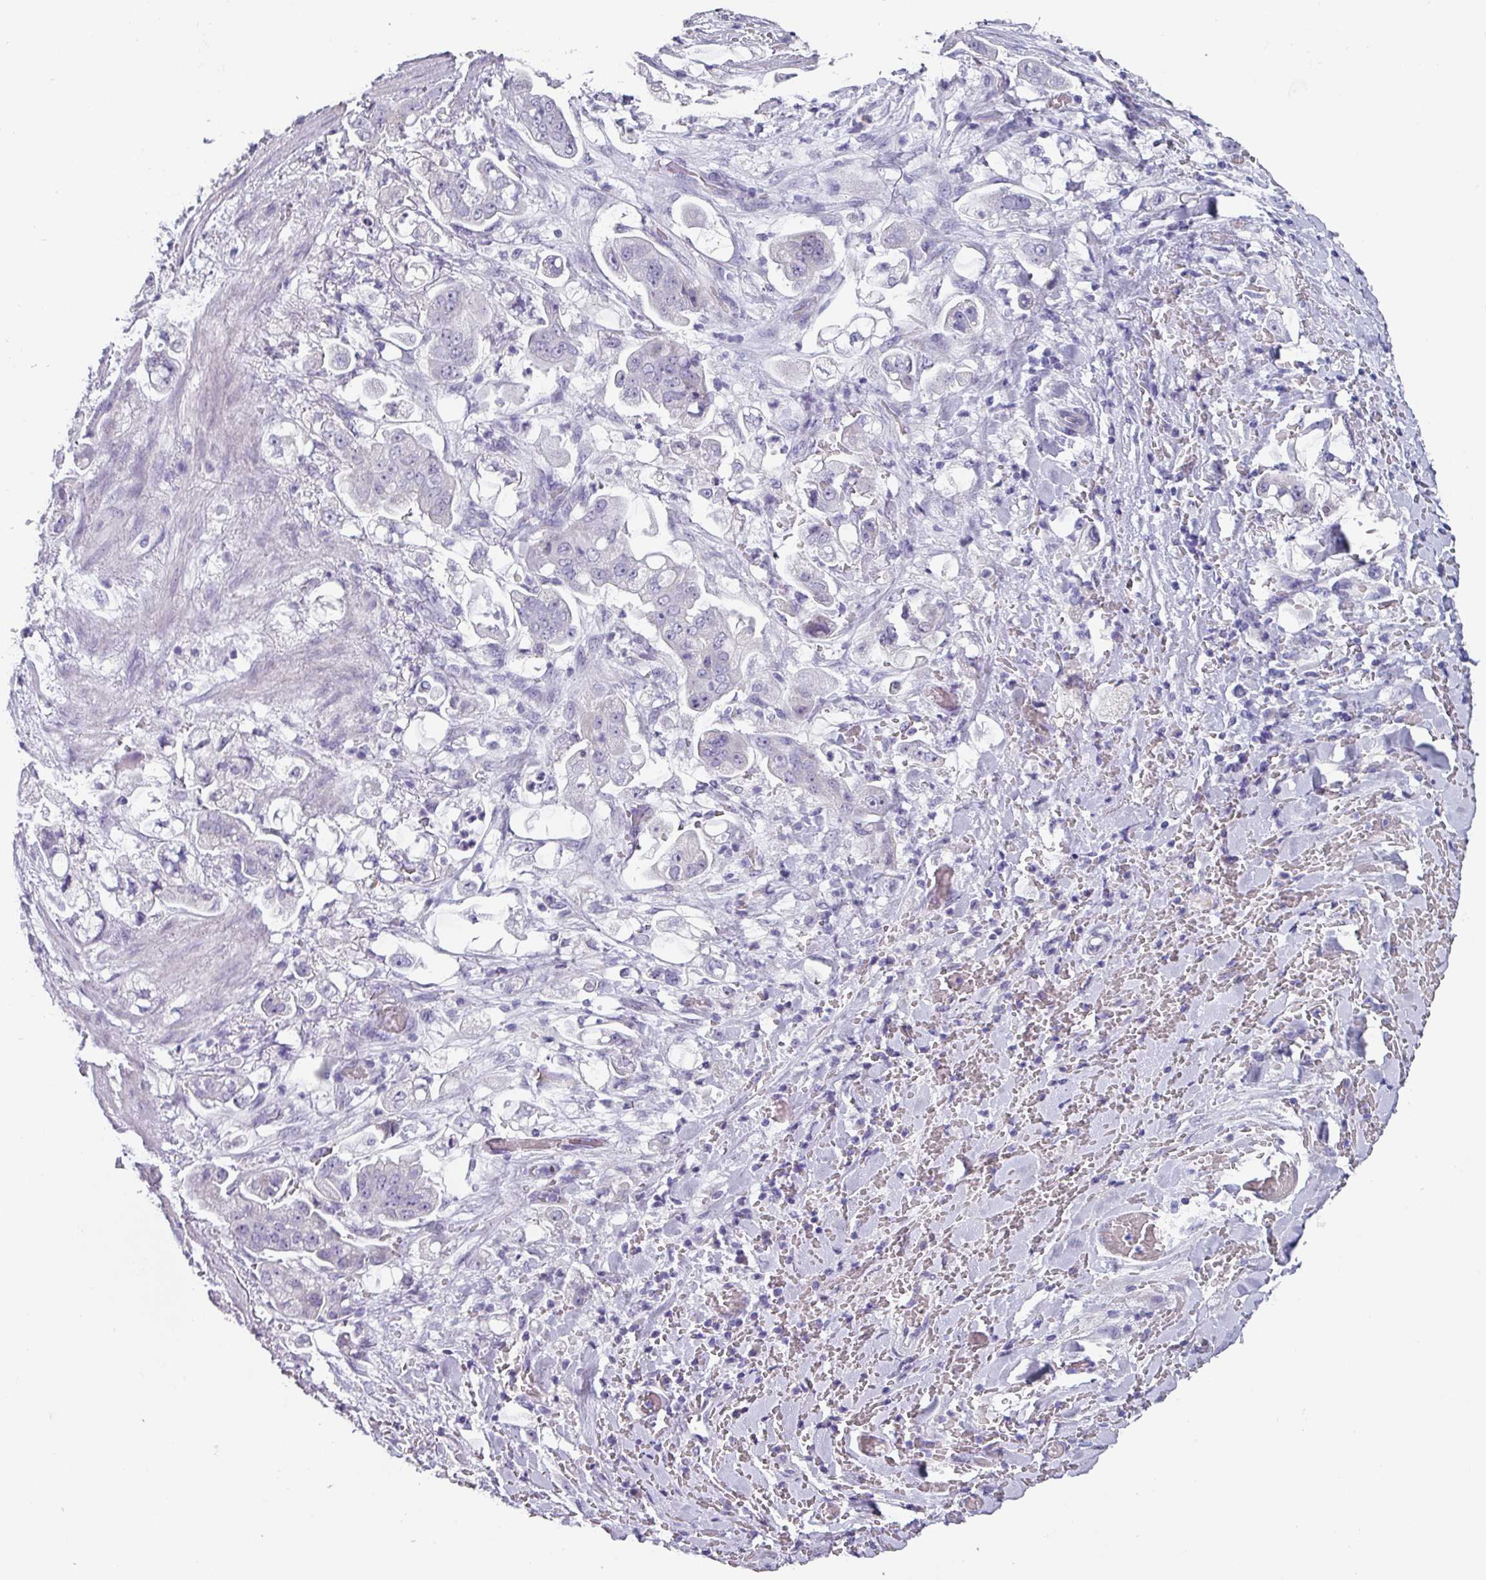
{"staining": {"intensity": "negative", "quantity": "none", "location": "none"}, "tissue": "stomach cancer", "cell_type": "Tumor cells", "image_type": "cancer", "snomed": [{"axis": "morphology", "description": "Adenocarcinoma, NOS"}, {"axis": "topography", "description": "Stomach"}], "caption": "This is a histopathology image of immunohistochemistry (IHC) staining of adenocarcinoma (stomach), which shows no staining in tumor cells.", "gene": "DEFB115", "patient": {"sex": "male", "age": 62}}